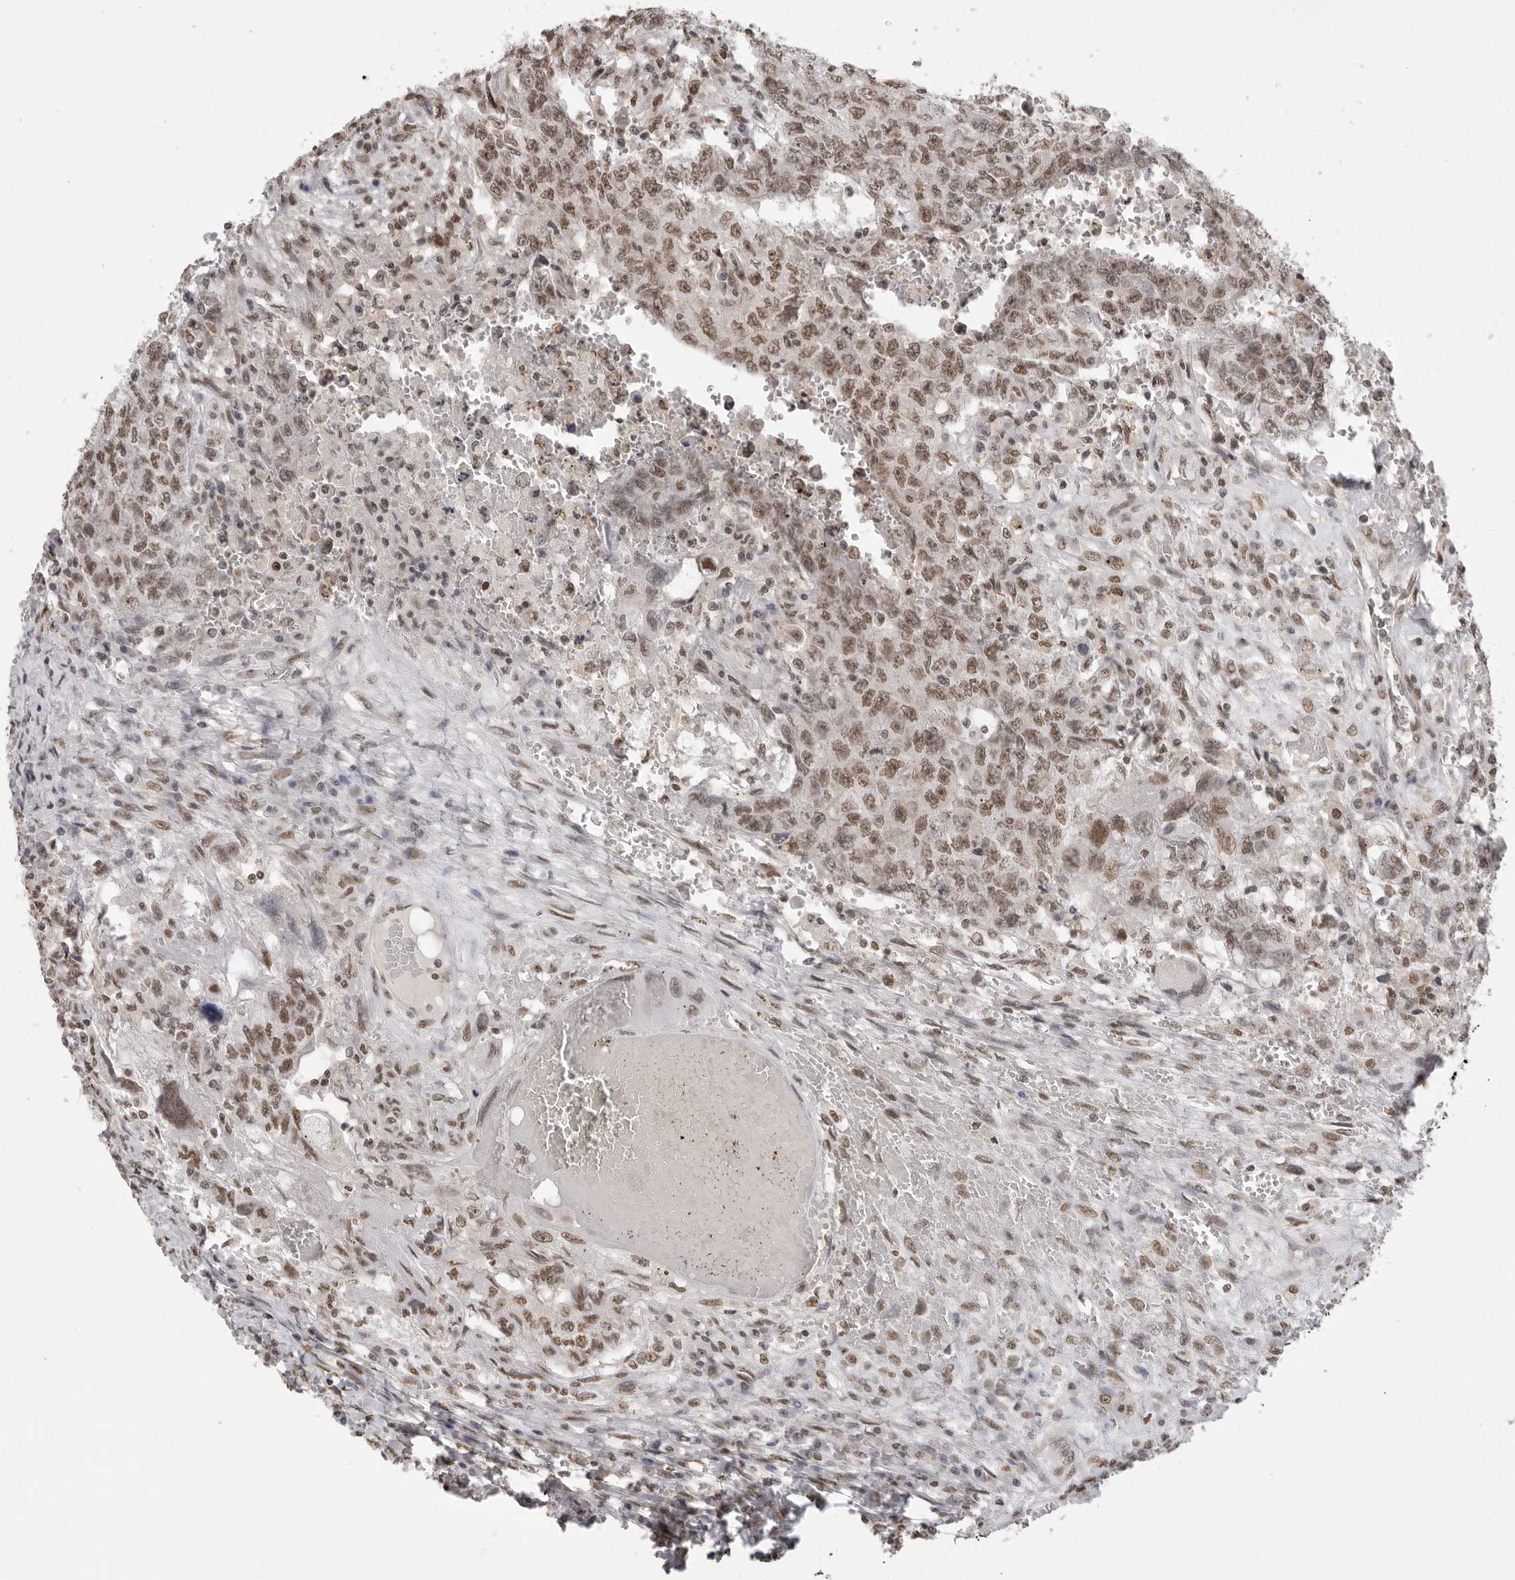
{"staining": {"intensity": "moderate", "quantity": ">75%", "location": "nuclear"}, "tissue": "testis cancer", "cell_type": "Tumor cells", "image_type": "cancer", "snomed": [{"axis": "morphology", "description": "Carcinoma, Embryonal, NOS"}, {"axis": "topography", "description": "Testis"}], "caption": "Human testis cancer stained for a protein (brown) displays moderate nuclear positive staining in approximately >75% of tumor cells.", "gene": "RPA2", "patient": {"sex": "male", "age": 26}}